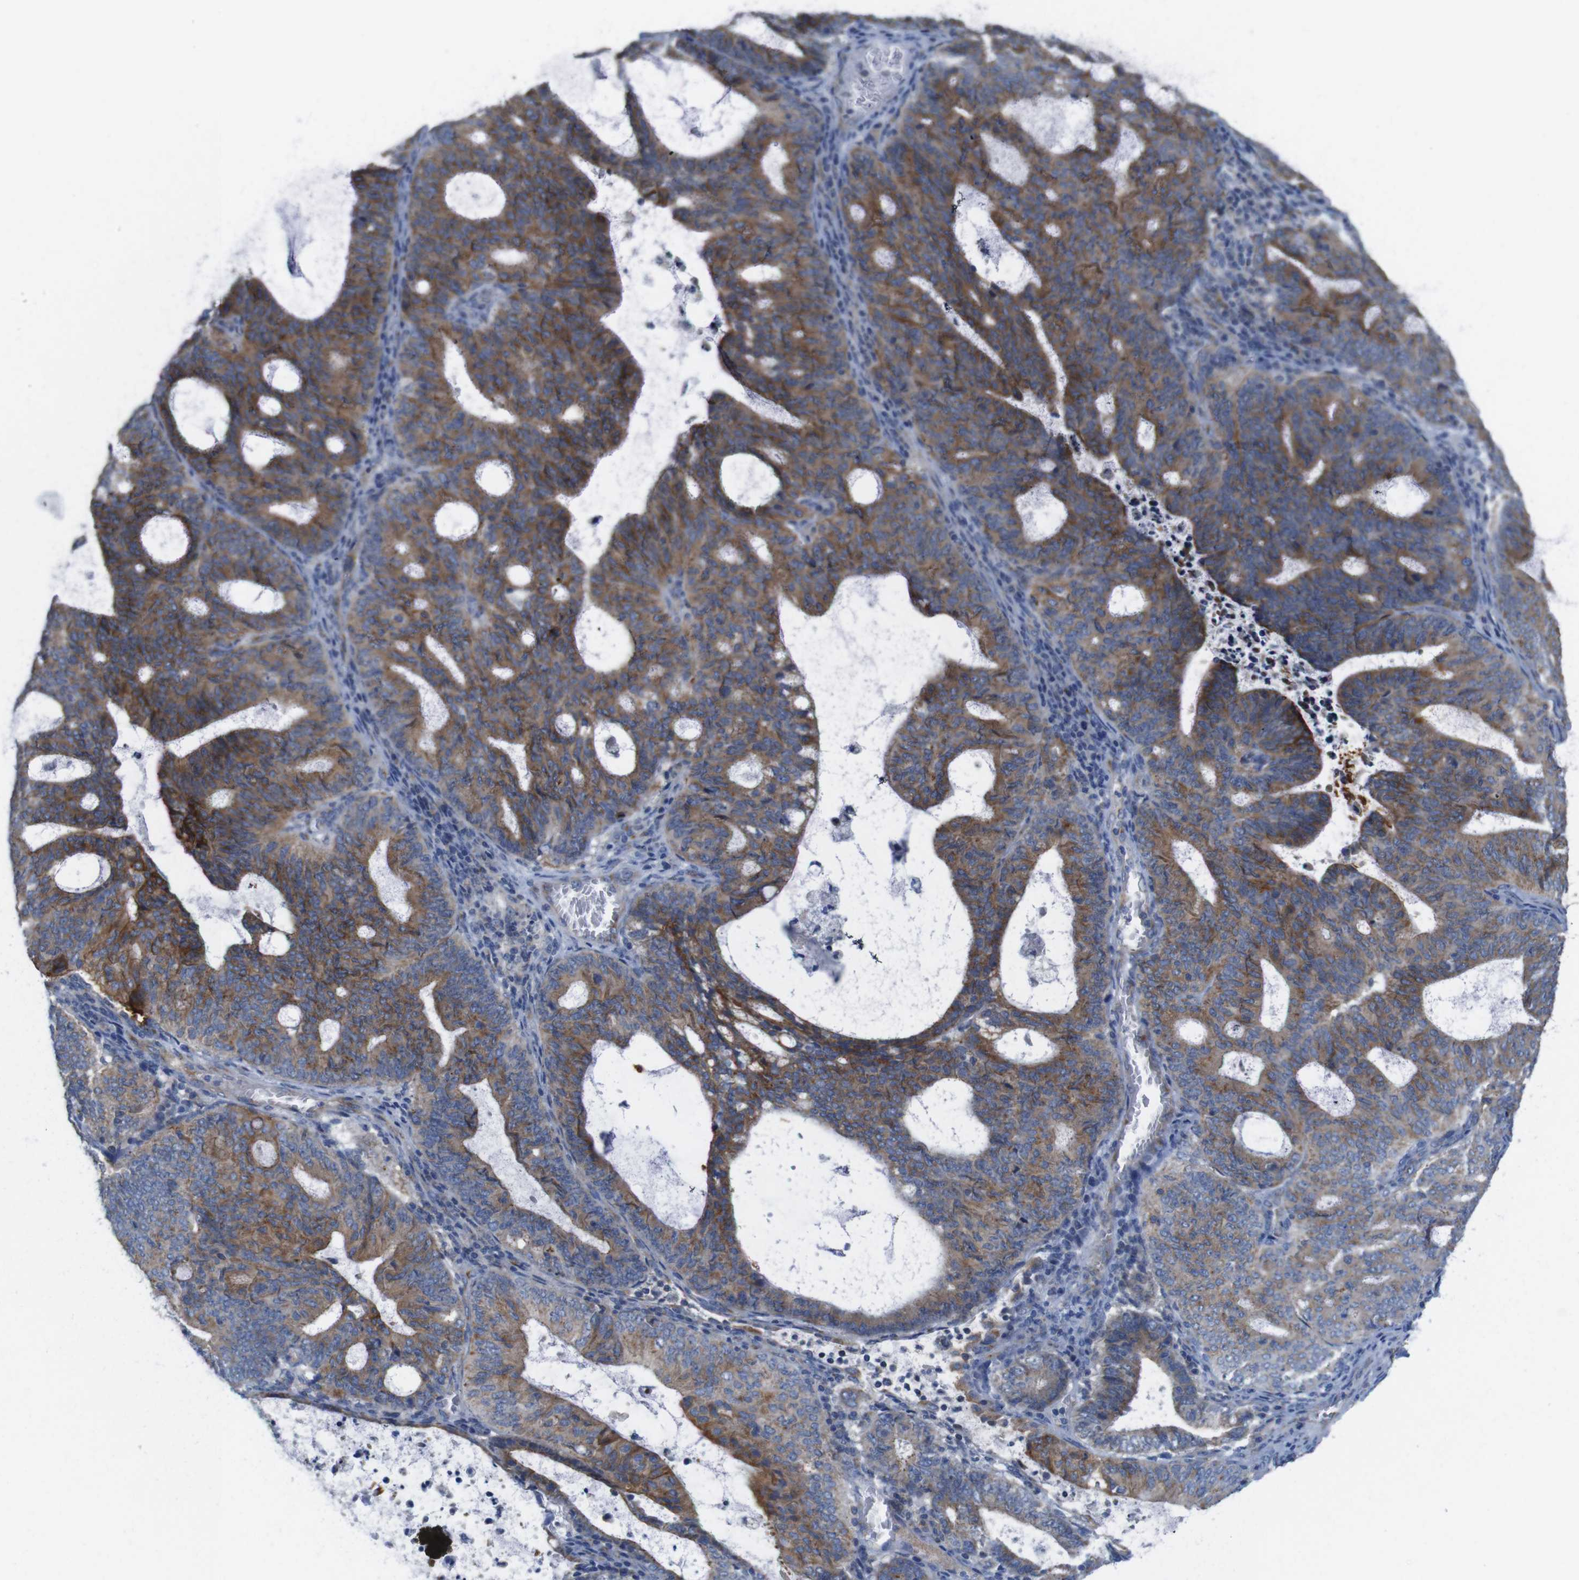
{"staining": {"intensity": "strong", "quantity": "25%-75%", "location": "cytoplasmic/membranous"}, "tissue": "endometrial cancer", "cell_type": "Tumor cells", "image_type": "cancer", "snomed": [{"axis": "morphology", "description": "Adenocarcinoma, NOS"}, {"axis": "topography", "description": "Uterus"}], "caption": "Approximately 25%-75% of tumor cells in endometrial cancer (adenocarcinoma) demonstrate strong cytoplasmic/membranous protein expression as visualized by brown immunohistochemical staining.", "gene": "EFCAB14", "patient": {"sex": "female", "age": 83}}